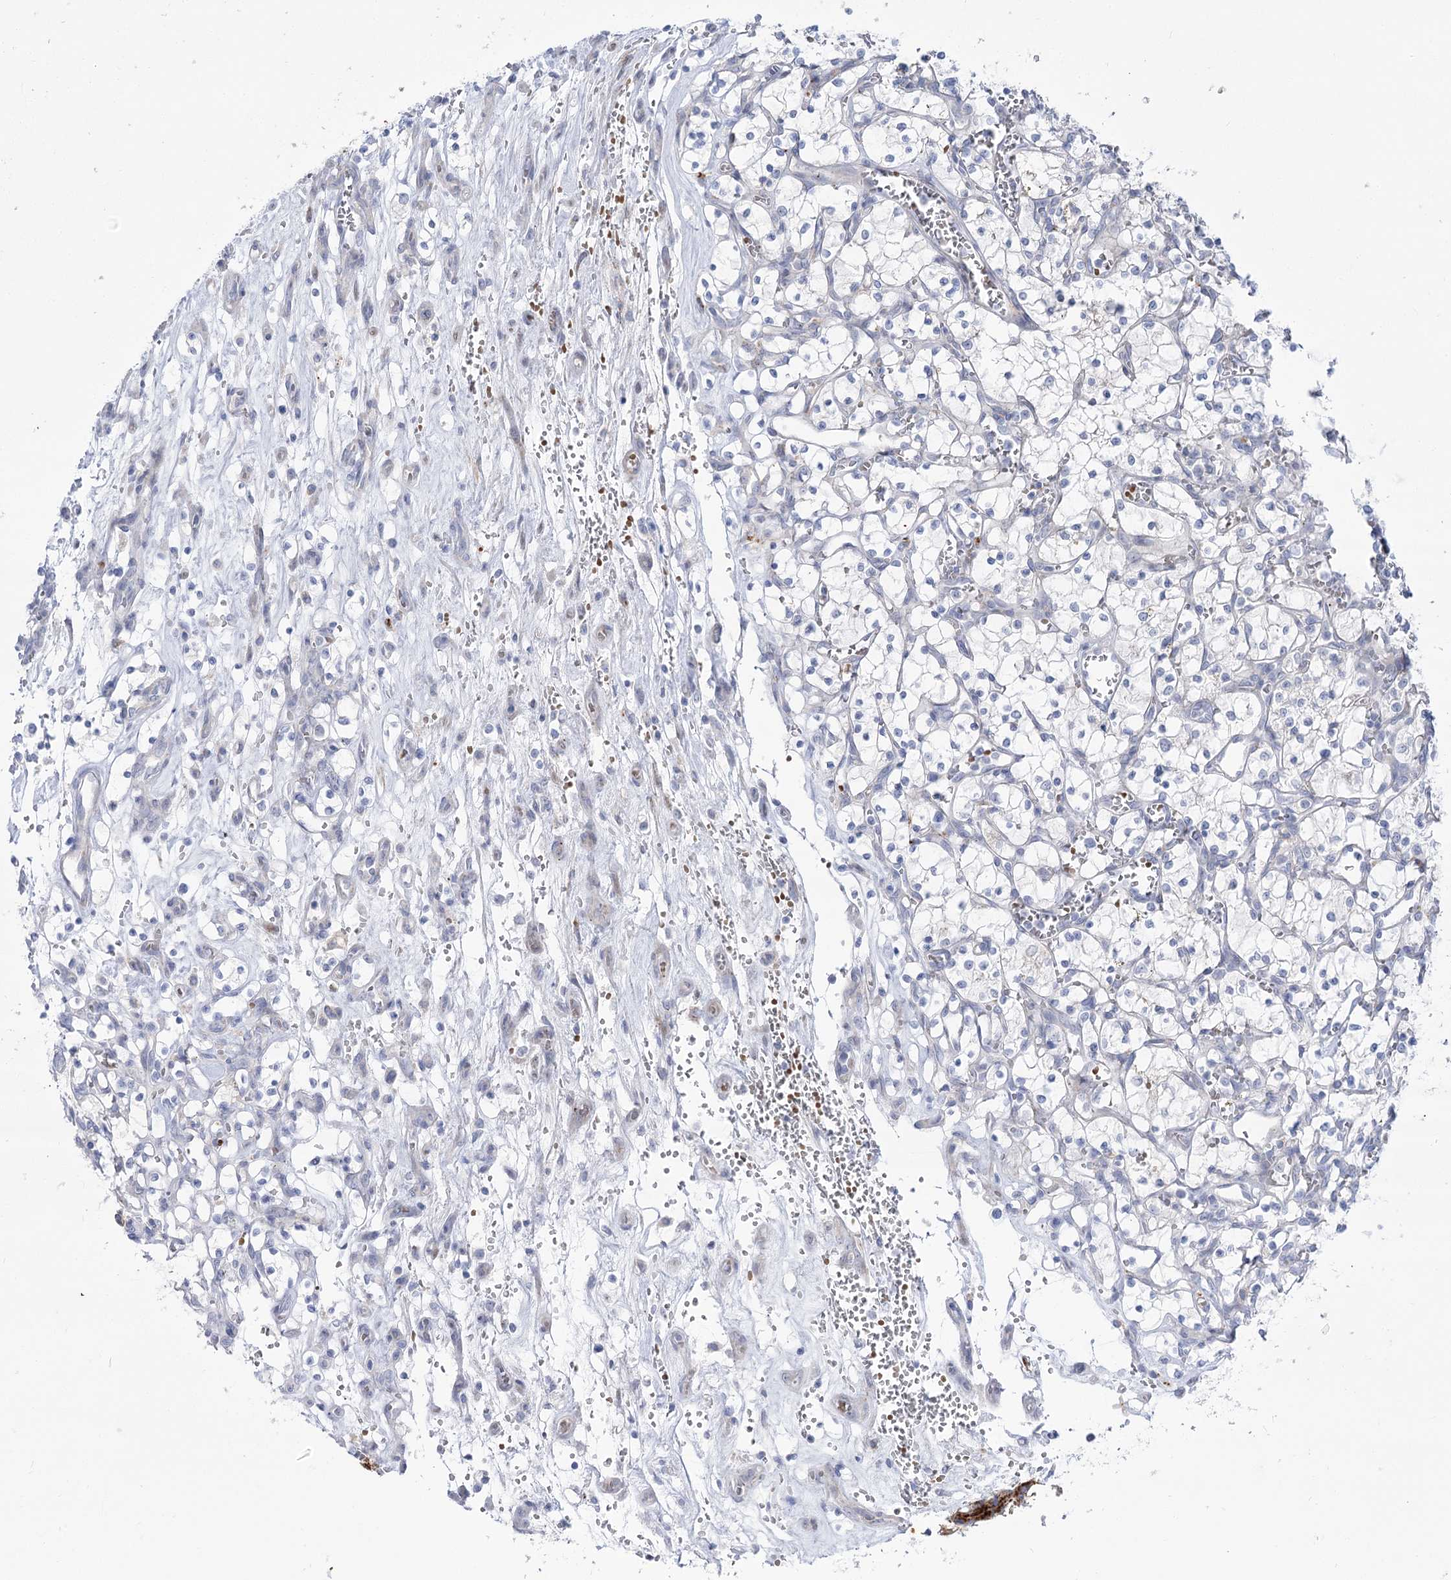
{"staining": {"intensity": "negative", "quantity": "none", "location": "none"}, "tissue": "renal cancer", "cell_type": "Tumor cells", "image_type": "cancer", "snomed": [{"axis": "morphology", "description": "Adenocarcinoma, NOS"}, {"axis": "topography", "description": "Kidney"}], "caption": "A high-resolution micrograph shows immunohistochemistry staining of renal cancer (adenocarcinoma), which demonstrates no significant staining in tumor cells.", "gene": "SIAE", "patient": {"sex": "female", "age": 69}}